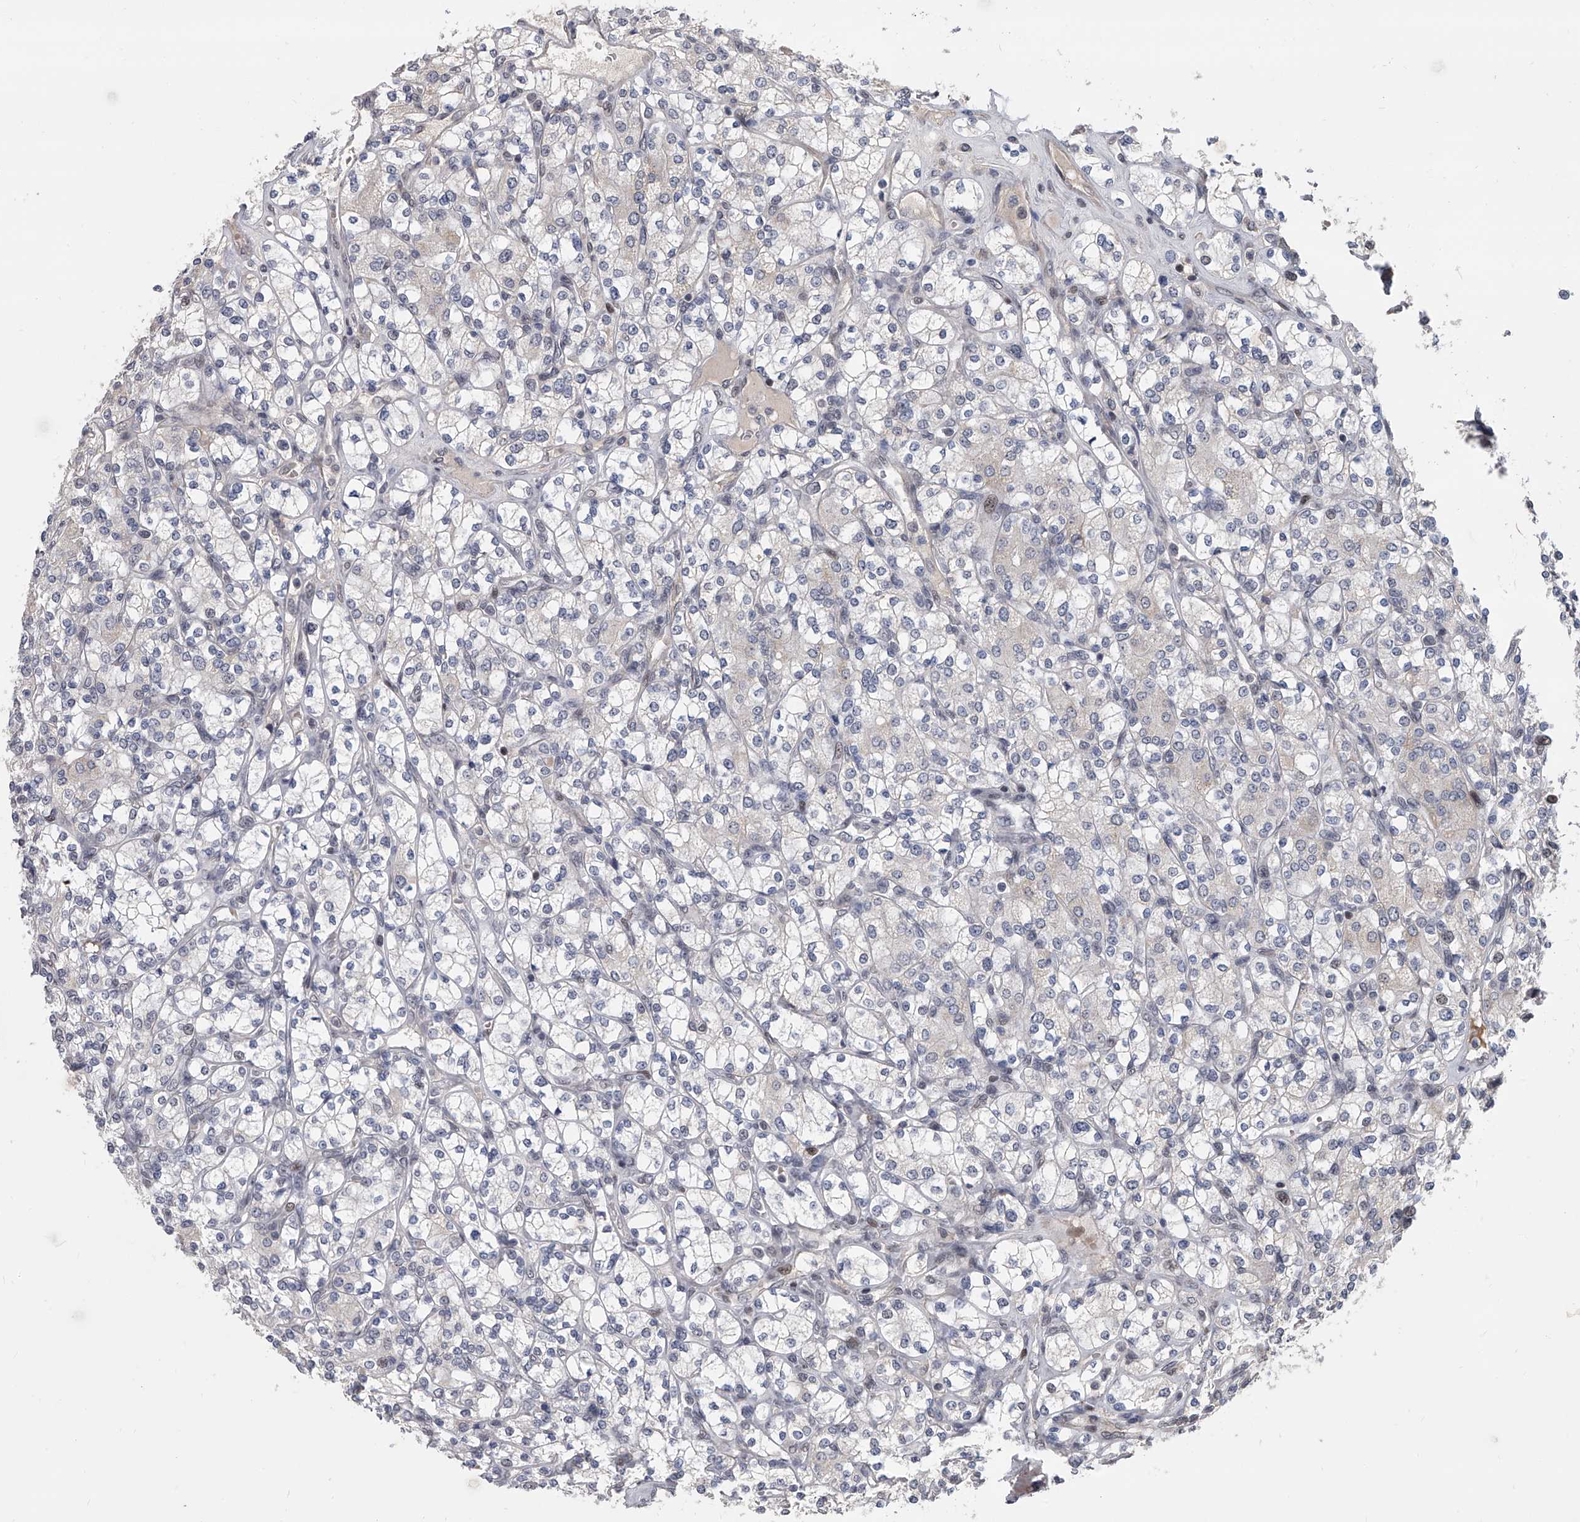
{"staining": {"intensity": "negative", "quantity": "none", "location": "none"}, "tissue": "renal cancer", "cell_type": "Tumor cells", "image_type": "cancer", "snomed": [{"axis": "morphology", "description": "Adenocarcinoma, NOS"}, {"axis": "topography", "description": "Kidney"}], "caption": "Renal cancer (adenocarcinoma) was stained to show a protein in brown. There is no significant expression in tumor cells.", "gene": "ZNF426", "patient": {"sex": "male", "age": 77}}